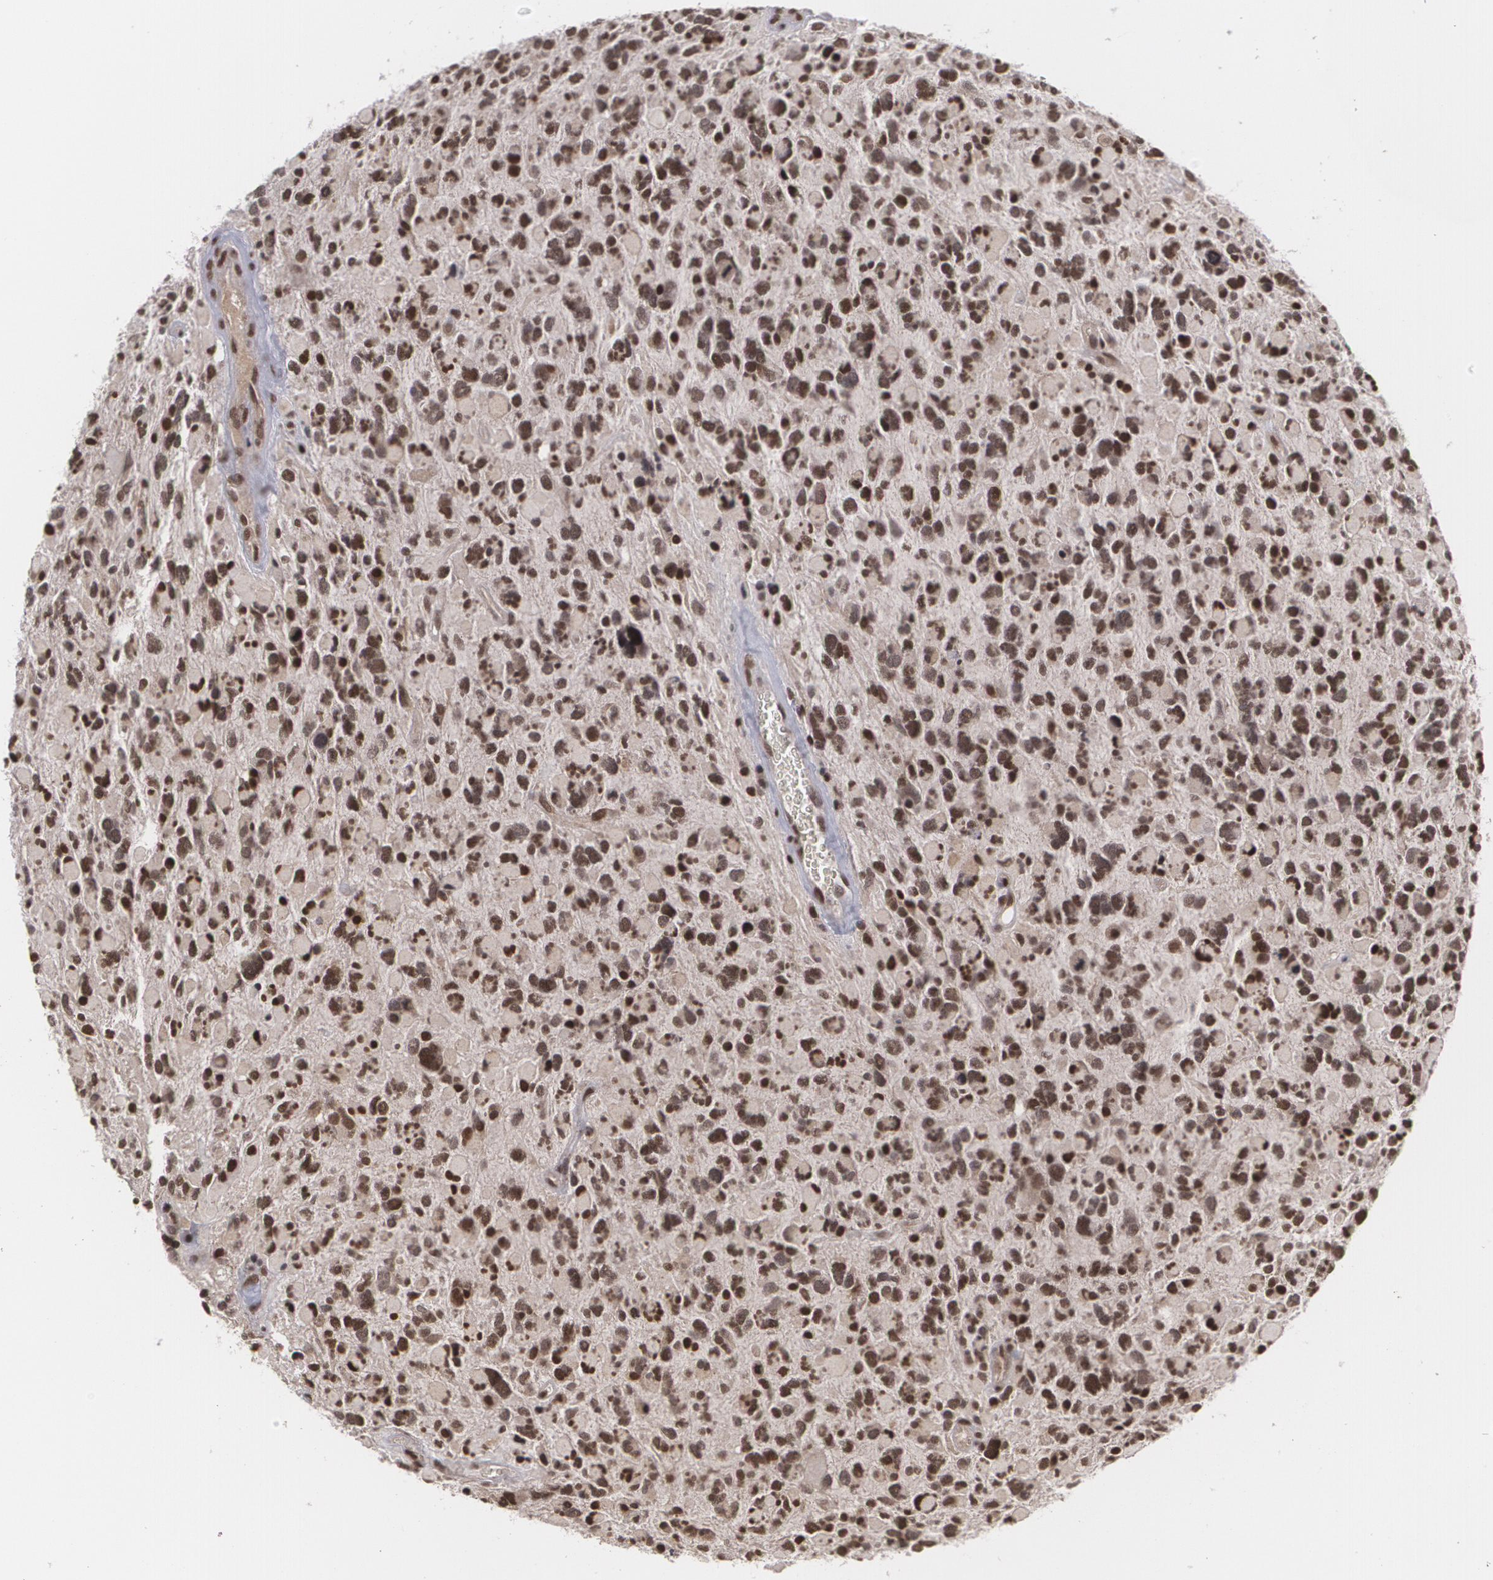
{"staining": {"intensity": "strong", "quantity": ">75%", "location": "nuclear"}, "tissue": "glioma", "cell_type": "Tumor cells", "image_type": "cancer", "snomed": [{"axis": "morphology", "description": "Glioma, malignant, High grade"}, {"axis": "topography", "description": "Brain"}], "caption": "The micrograph demonstrates a brown stain indicating the presence of a protein in the nuclear of tumor cells in glioma. (Stains: DAB (3,3'-diaminobenzidine) in brown, nuclei in blue, Microscopy: brightfield microscopy at high magnification).", "gene": "RXRB", "patient": {"sex": "female", "age": 37}}